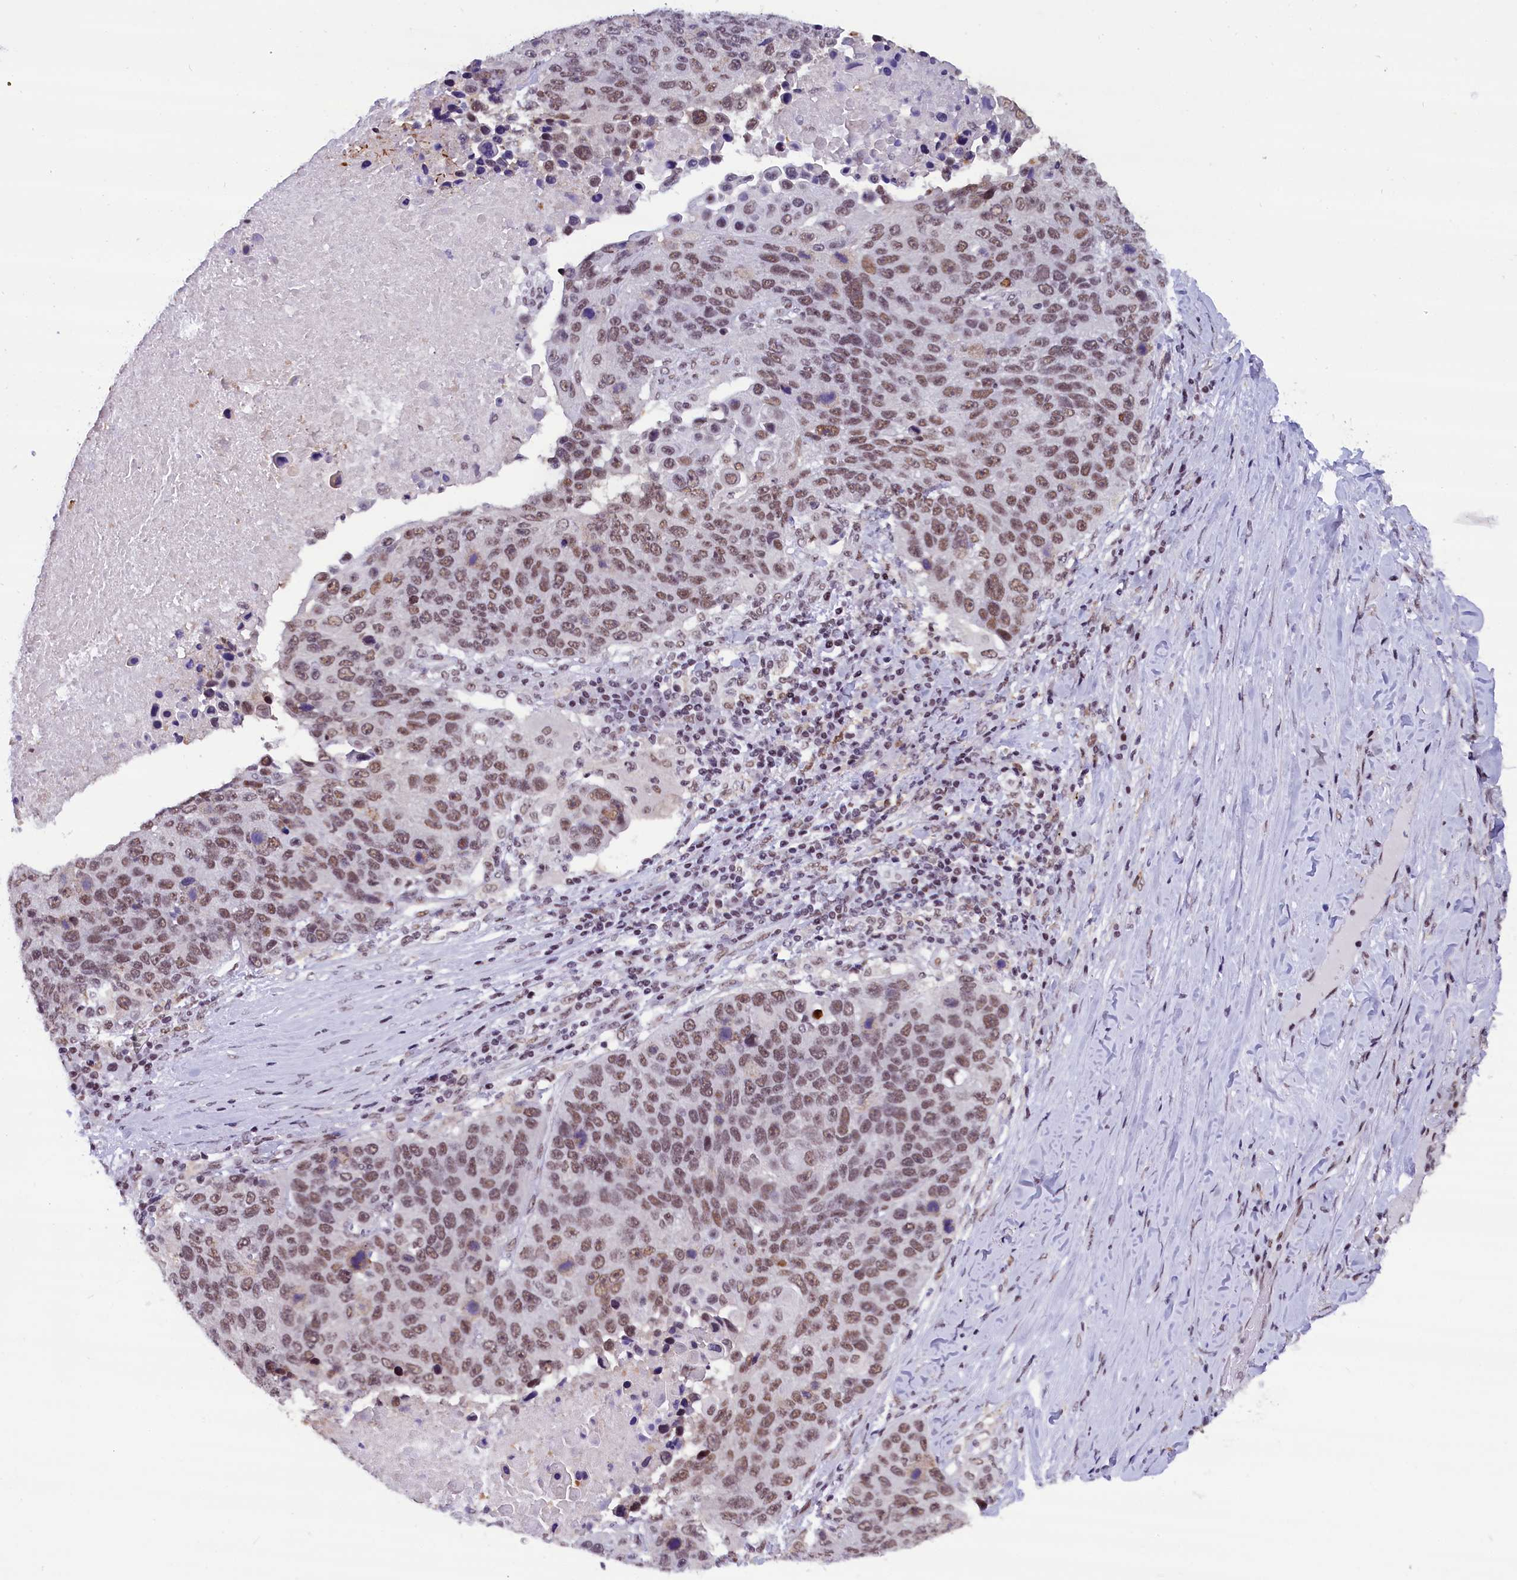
{"staining": {"intensity": "moderate", "quantity": ">75%", "location": "nuclear"}, "tissue": "lung cancer", "cell_type": "Tumor cells", "image_type": "cancer", "snomed": [{"axis": "morphology", "description": "Normal tissue, NOS"}, {"axis": "morphology", "description": "Squamous cell carcinoma, NOS"}, {"axis": "topography", "description": "Lymph node"}, {"axis": "topography", "description": "Lung"}], "caption": "This photomicrograph shows squamous cell carcinoma (lung) stained with immunohistochemistry to label a protein in brown. The nuclear of tumor cells show moderate positivity for the protein. Nuclei are counter-stained blue.", "gene": "CDYL2", "patient": {"sex": "male", "age": 66}}